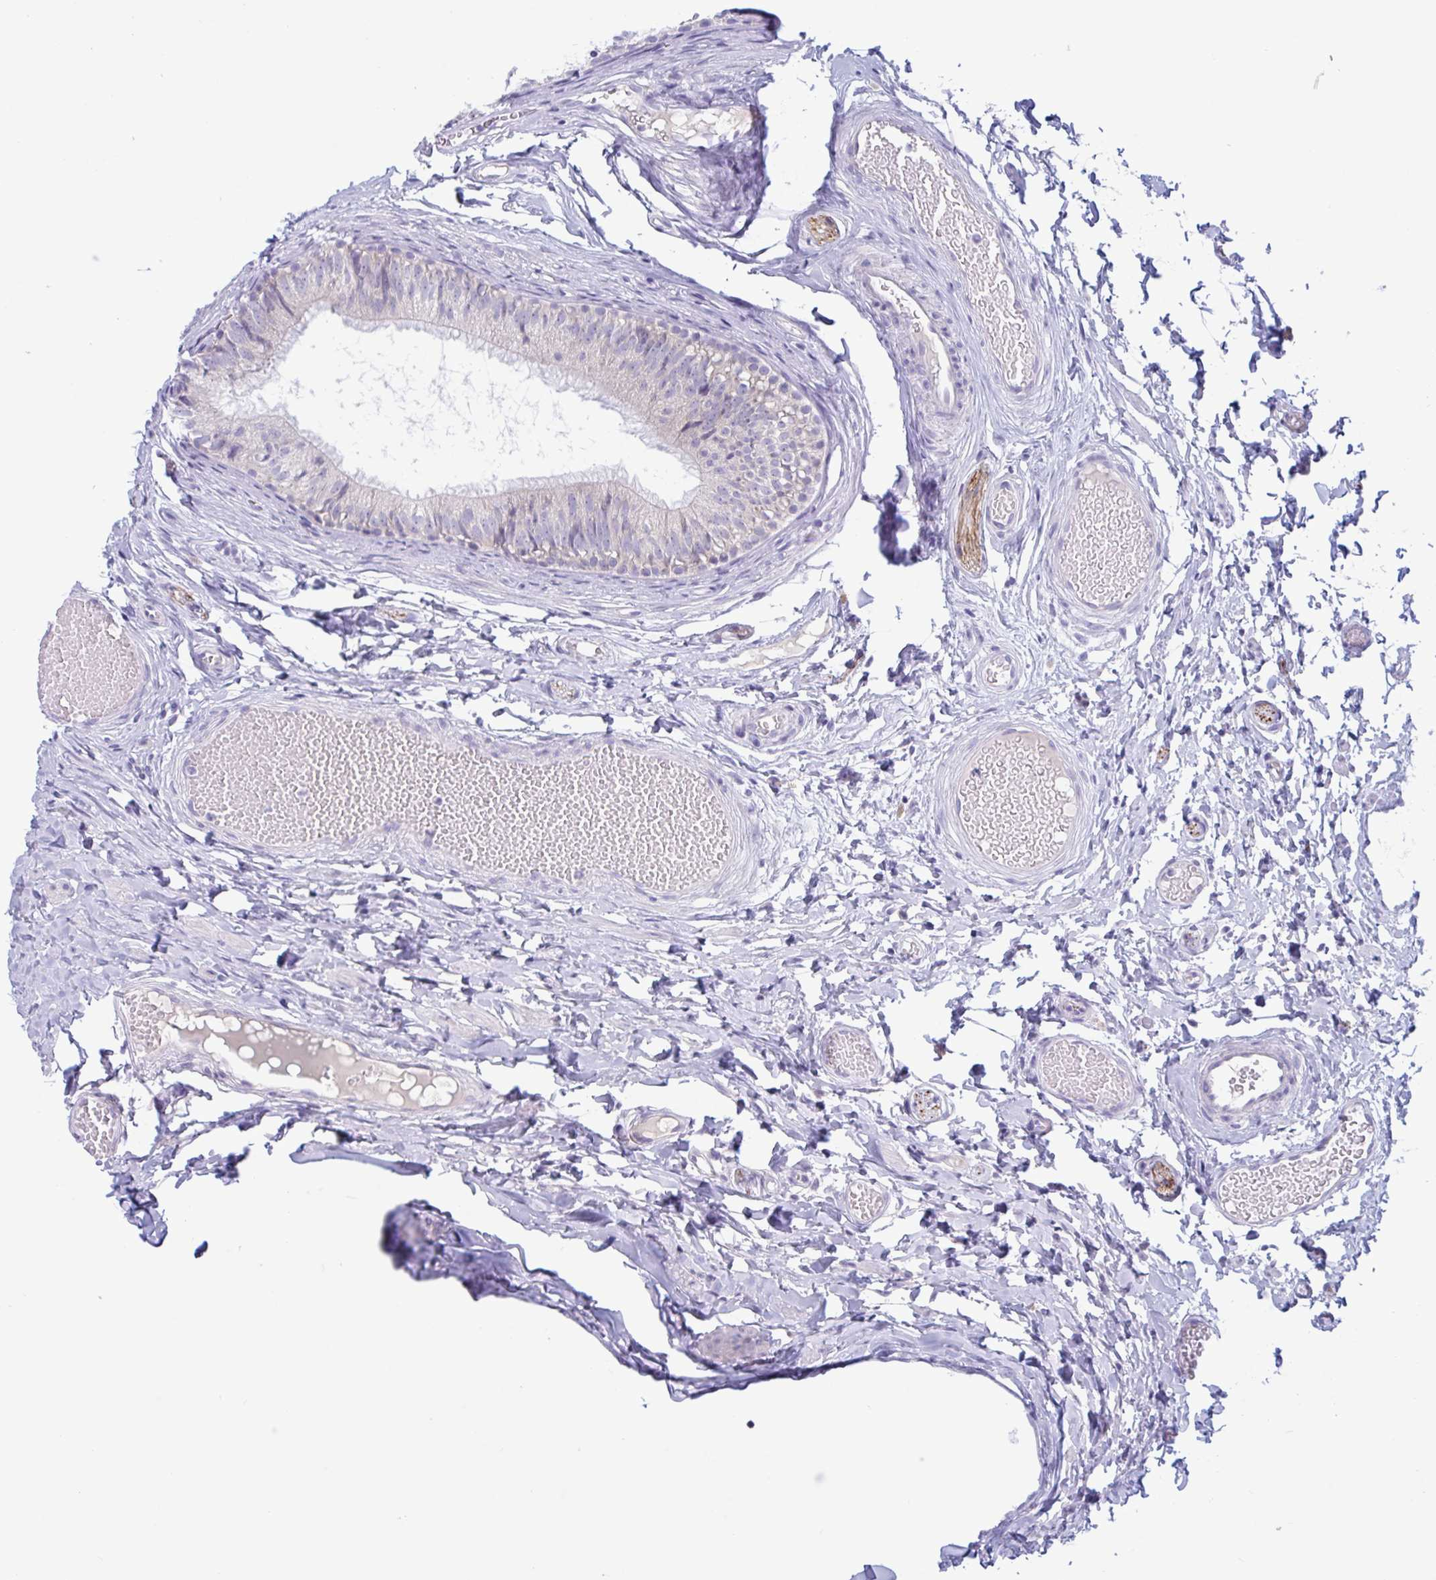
{"staining": {"intensity": "negative", "quantity": "none", "location": "none"}, "tissue": "epididymis", "cell_type": "Glandular cells", "image_type": "normal", "snomed": [{"axis": "morphology", "description": "Normal tissue, NOS"}, {"axis": "morphology", "description": "Seminoma, NOS"}, {"axis": "topography", "description": "Testis"}, {"axis": "topography", "description": "Epididymis"}], "caption": "DAB (3,3'-diaminobenzidine) immunohistochemical staining of normal epididymis shows no significant positivity in glandular cells.", "gene": "NAA30", "patient": {"sex": "male", "age": 34}}